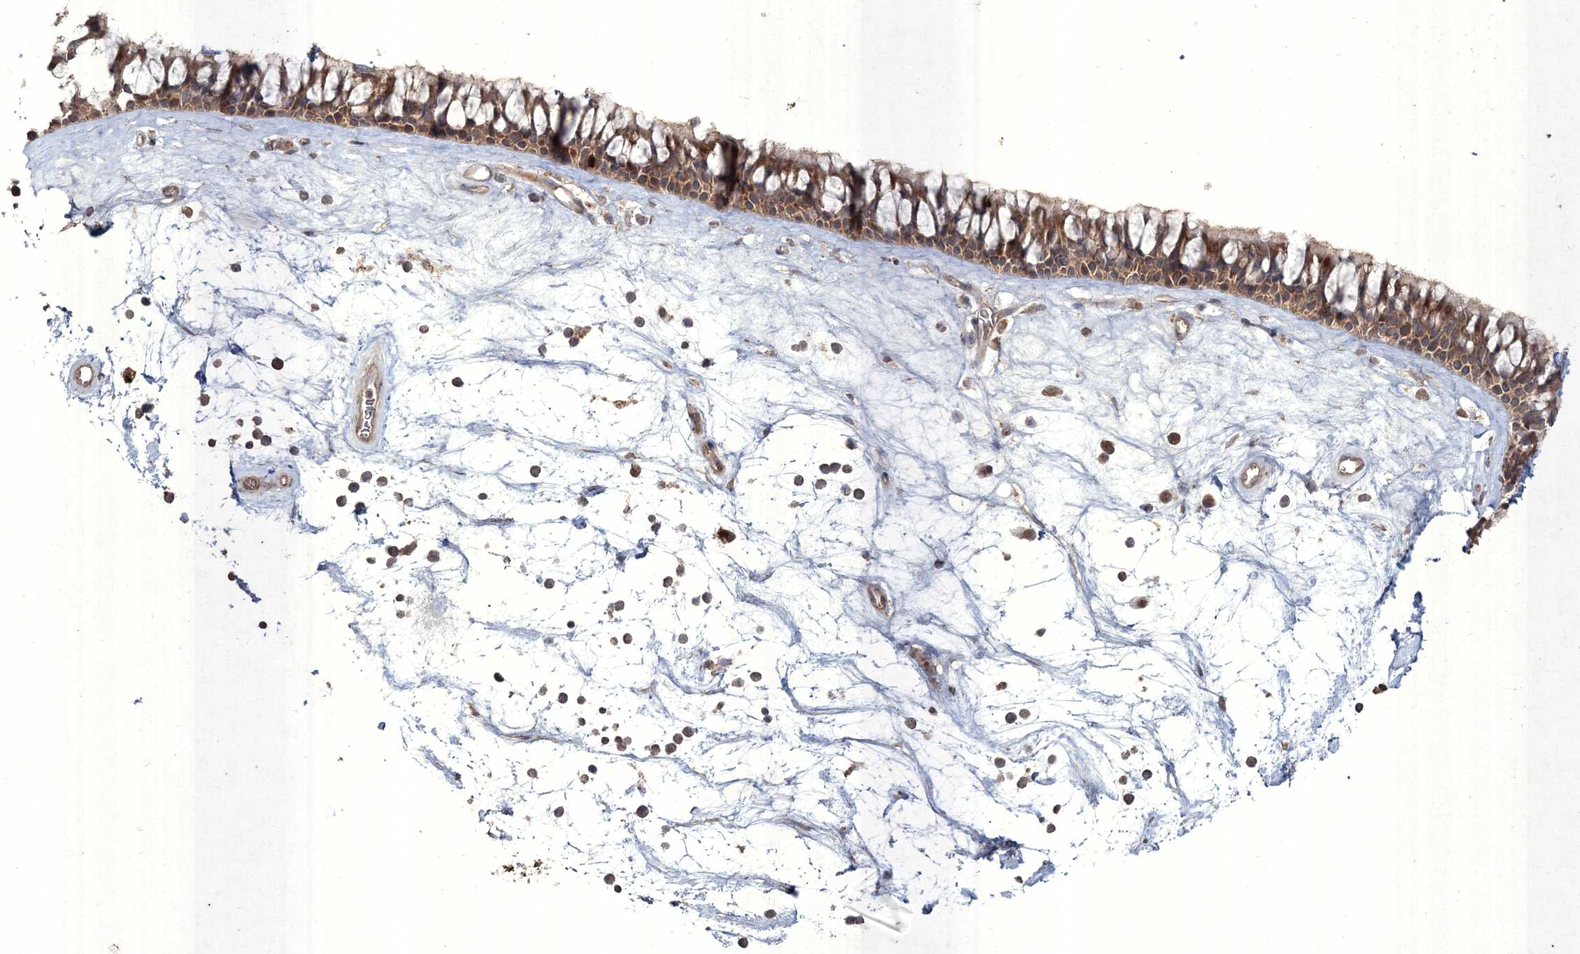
{"staining": {"intensity": "moderate", "quantity": ">75%", "location": "cytoplasmic/membranous"}, "tissue": "nasopharynx", "cell_type": "Respiratory epithelial cells", "image_type": "normal", "snomed": [{"axis": "morphology", "description": "Normal tissue, NOS"}, {"axis": "topography", "description": "Nasopharynx"}], "caption": "This micrograph shows immunohistochemistry (IHC) staining of unremarkable human nasopharynx, with medium moderate cytoplasmic/membranous staining in about >75% of respiratory epithelial cells.", "gene": "SPRY1", "patient": {"sex": "male", "age": 64}}